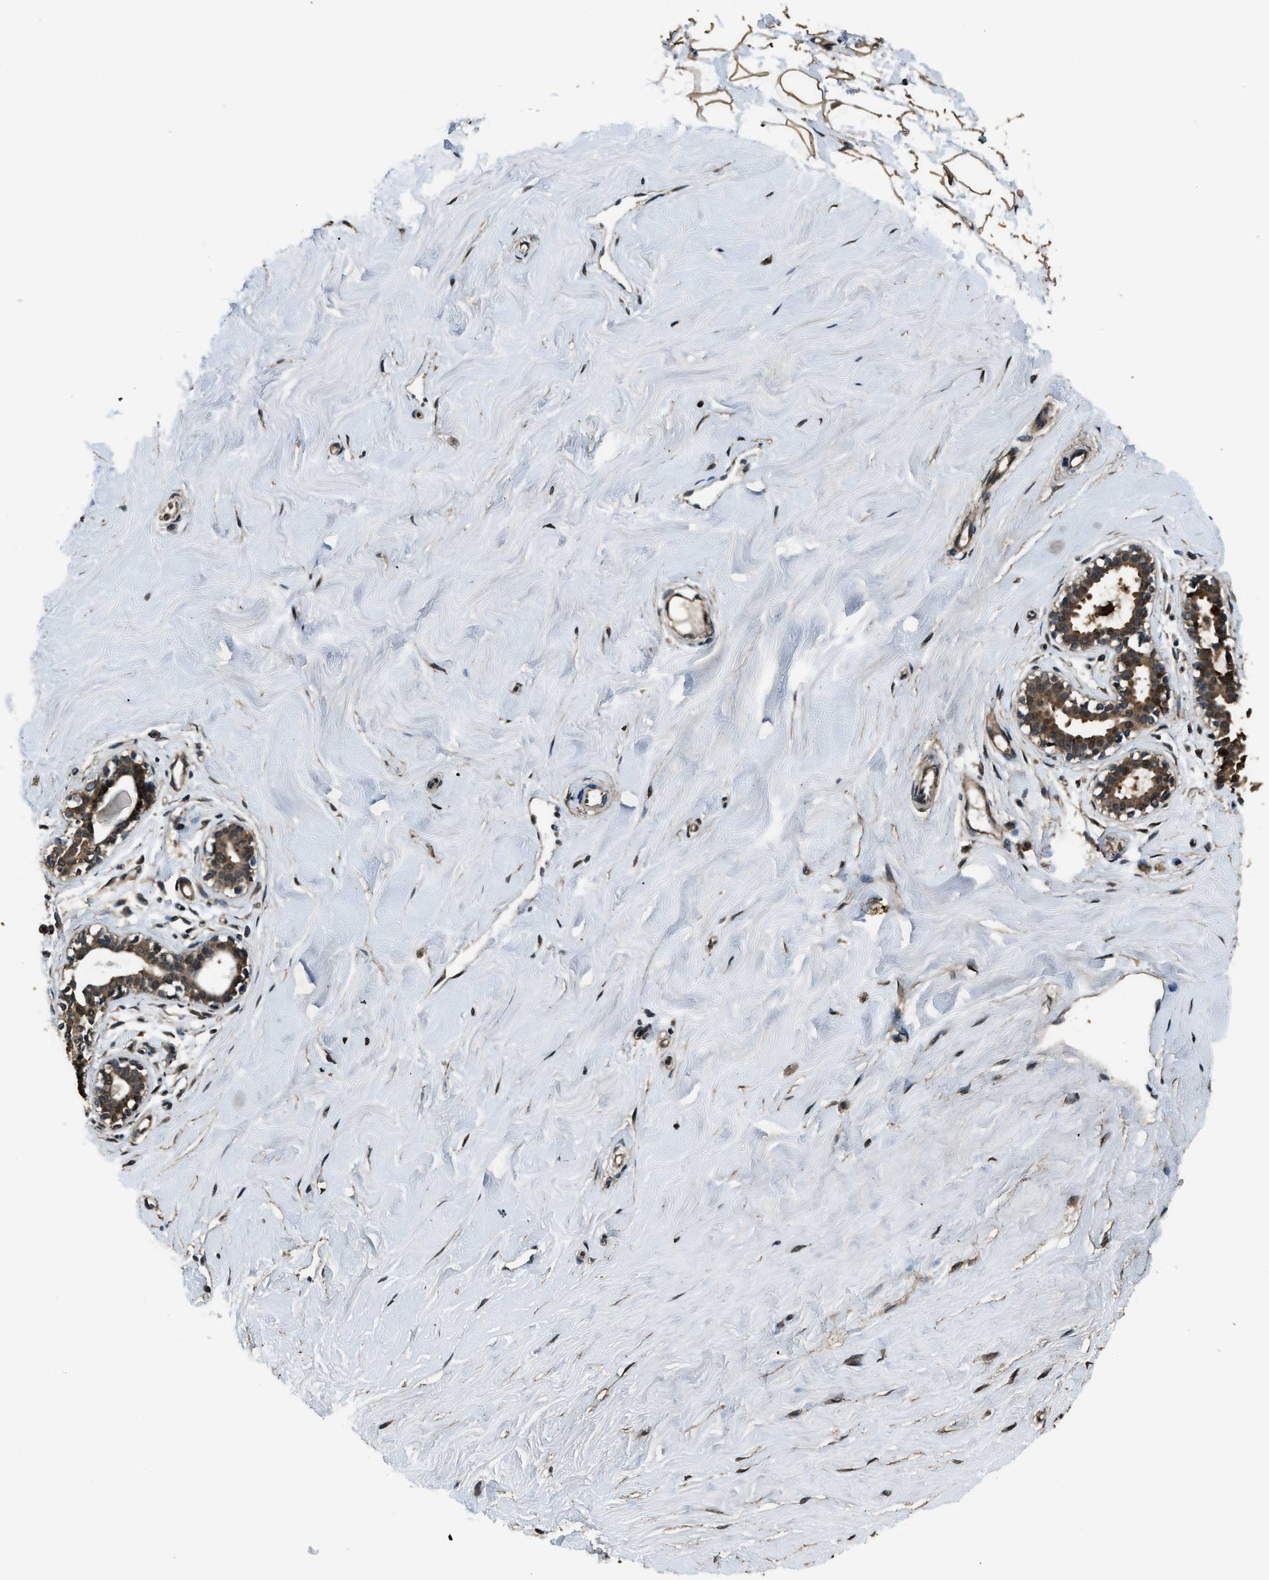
{"staining": {"intensity": "moderate", "quantity": ">75%", "location": "cytoplasmic/membranous"}, "tissue": "breast", "cell_type": "Adipocytes", "image_type": "normal", "snomed": [{"axis": "morphology", "description": "Normal tissue, NOS"}, {"axis": "topography", "description": "Breast"}], "caption": "Moderate cytoplasmic/membranous positivity is appreciated in approximately >75% of adipocytes in unremarkable breast. (brown staining indicates protein expression, while blue staining denotes nuclei).", "gene": "NUDCD3", "patient": {"sex": "female", "age": 23}}